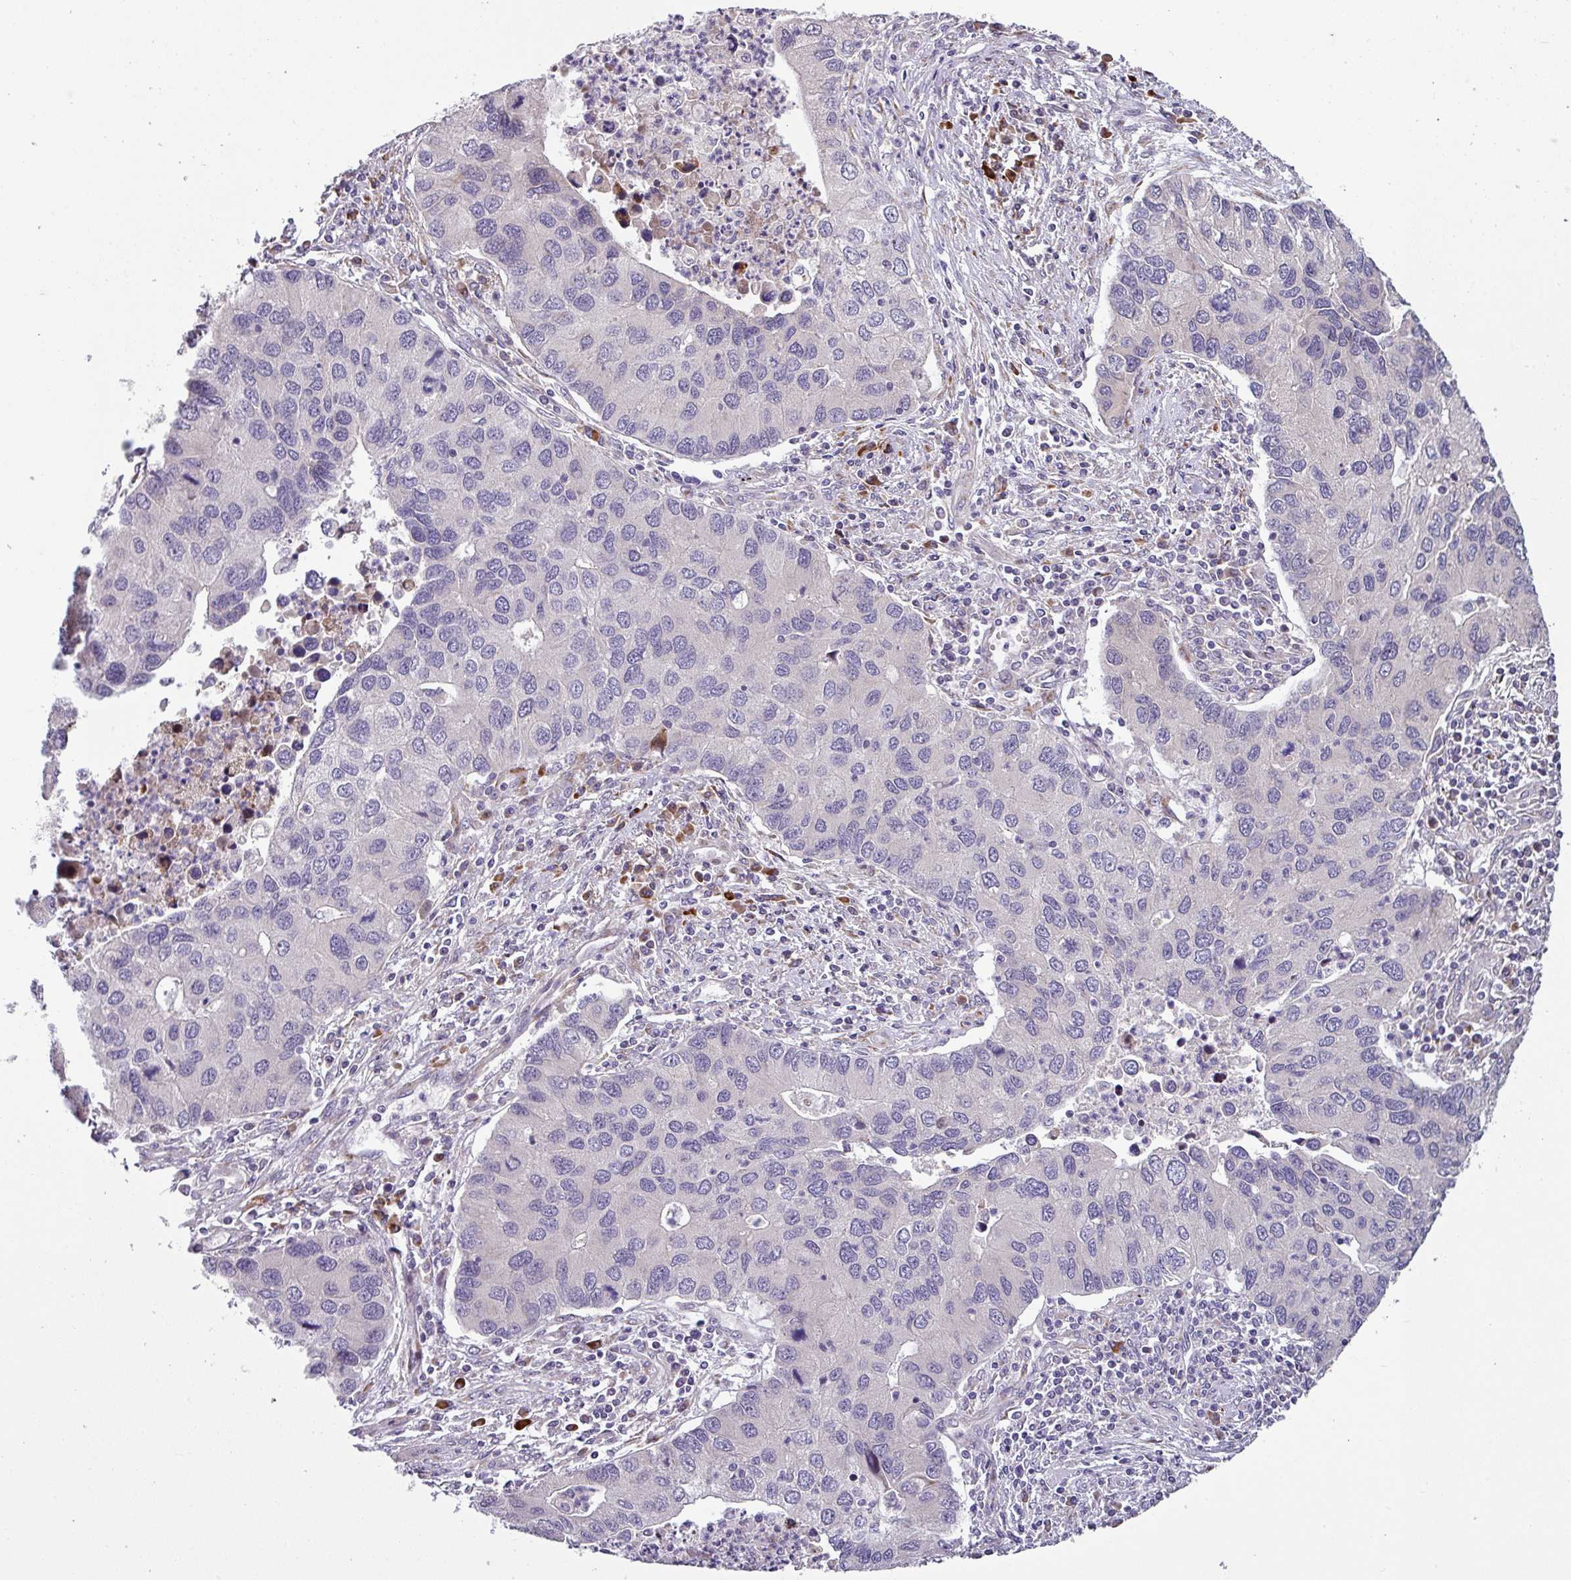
{"staining": {"intensity": "moderate", "quantity": "<25%", "location": "cytoplasmic/membranous"}, "tissue": "lung cancer", "cell_type": "Tumor cells", "image_type": "cancer", "snomed": [{"axis": "morphology", "description": "Aneuploidy"}, {"axis": "morphology", "description": "Adenocarcinoma, NOS"}, {"axis": "topography", "description": "Lymph node"}, {"axis": "topography", "description": "Lung"}], "caption": "Immunohistochemistry (DAB) staining of human lung cancer (adenocarcinoma) exhibits moderate cytoplasmic/membranous protein positivity in approximately <25% of tumor cells. The protein is stained brown, and the nuclei are stained in blue (DAB IHC with brightfield microscopy, high magnification).", "gene": "KLHL3", "patient": {"sex": "female", "age": 74}}